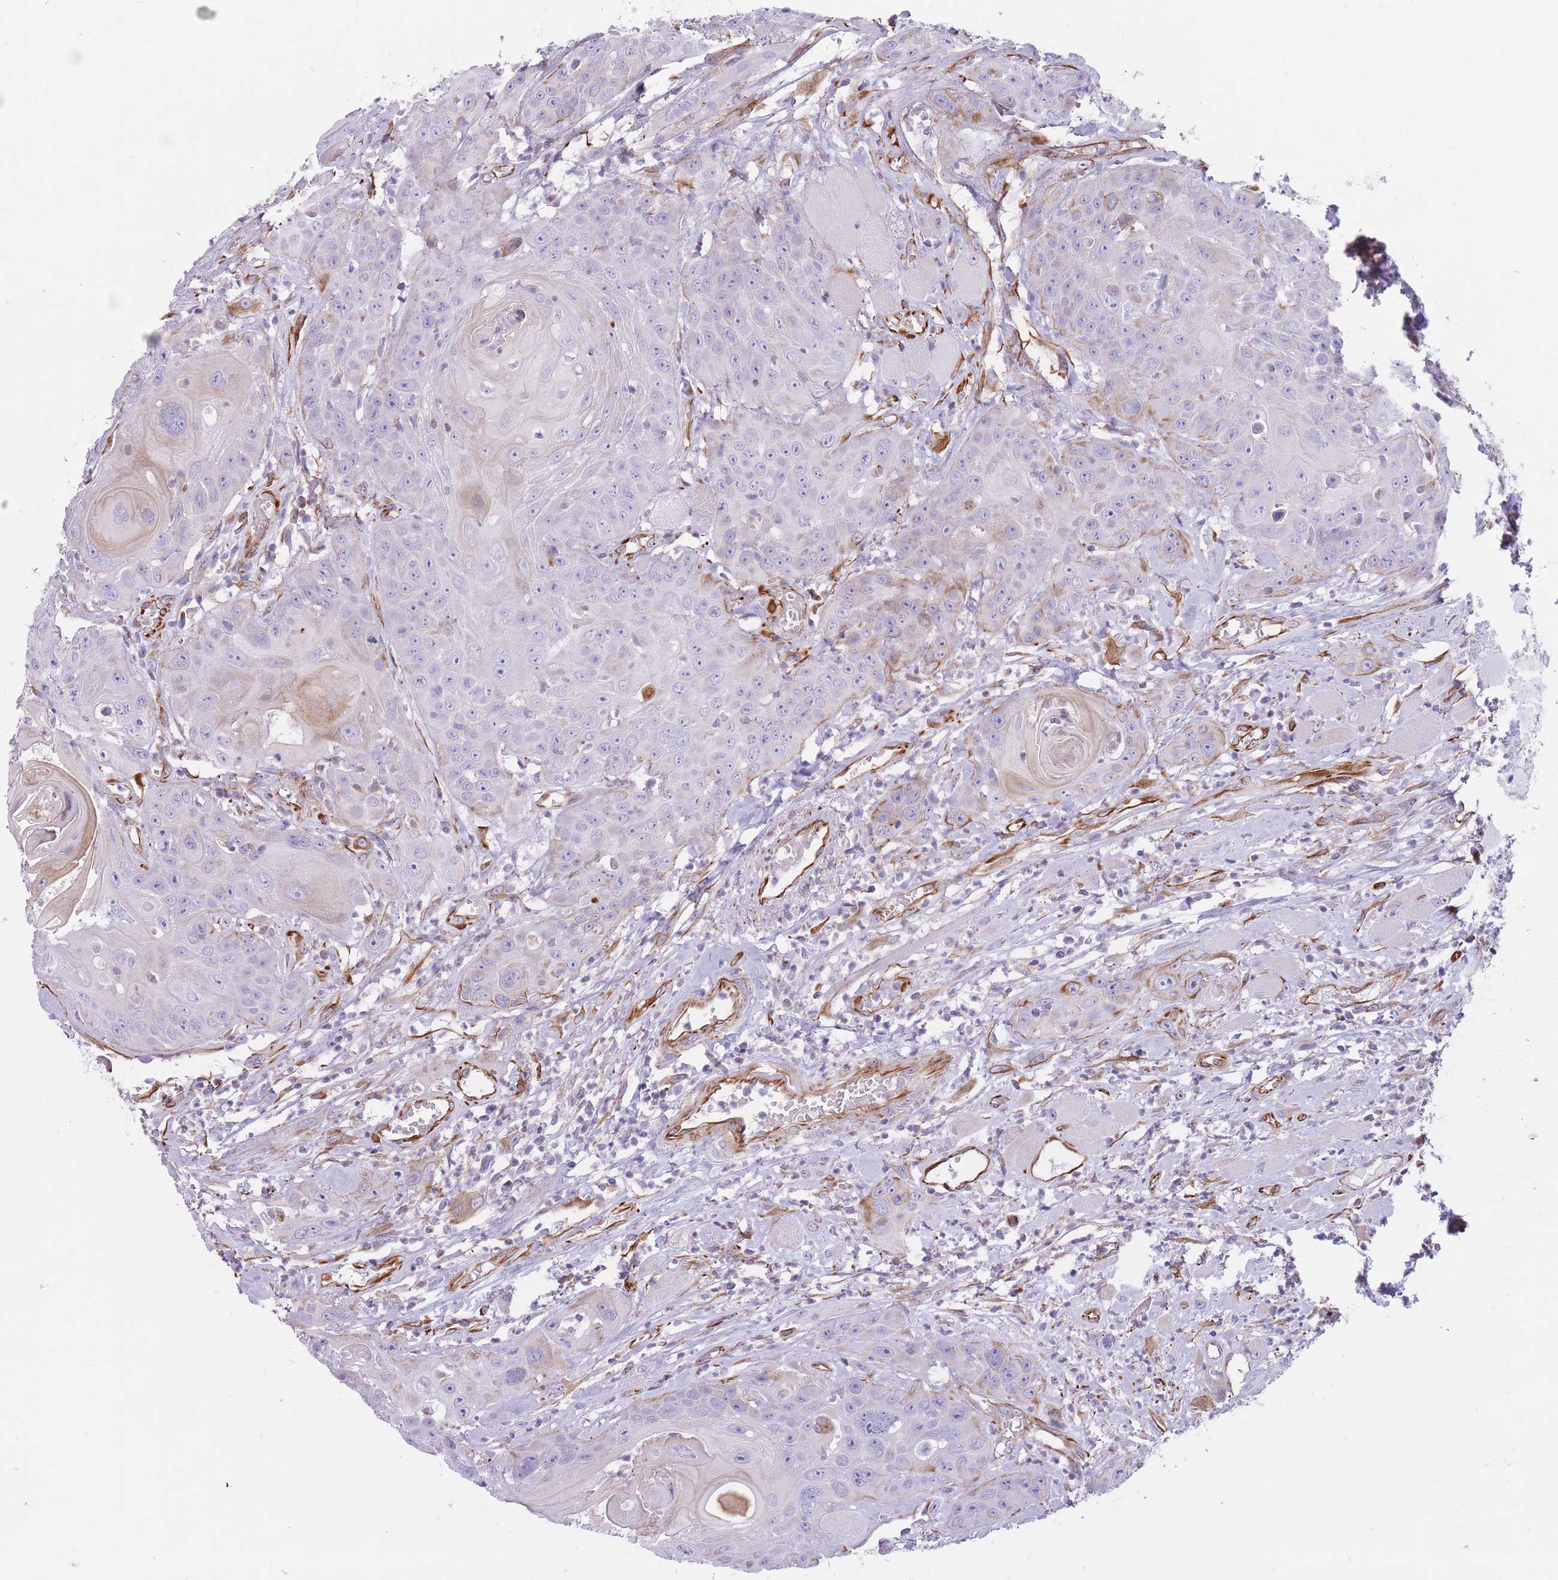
{"staining": {"intensity": "weak", "quantity": "<25%", "location": "cytoplasmic/membranous"}, "tissue": "head and neck cancer", "cell_type": "Tumor cells", "image_type": "cancer", "snomed": [{"axis": "morphology", "description": "Squamous cell carcinoma, NOS"}, {"axis": "topography", "description": "Head-Neck"}], "caption": "Protein analysis of squamous cell carcinoma (head and neck) reveals no significant staining in tumor cells.", "gene": "PTCD1", "patient": {"sex": "female", "age": 59}}